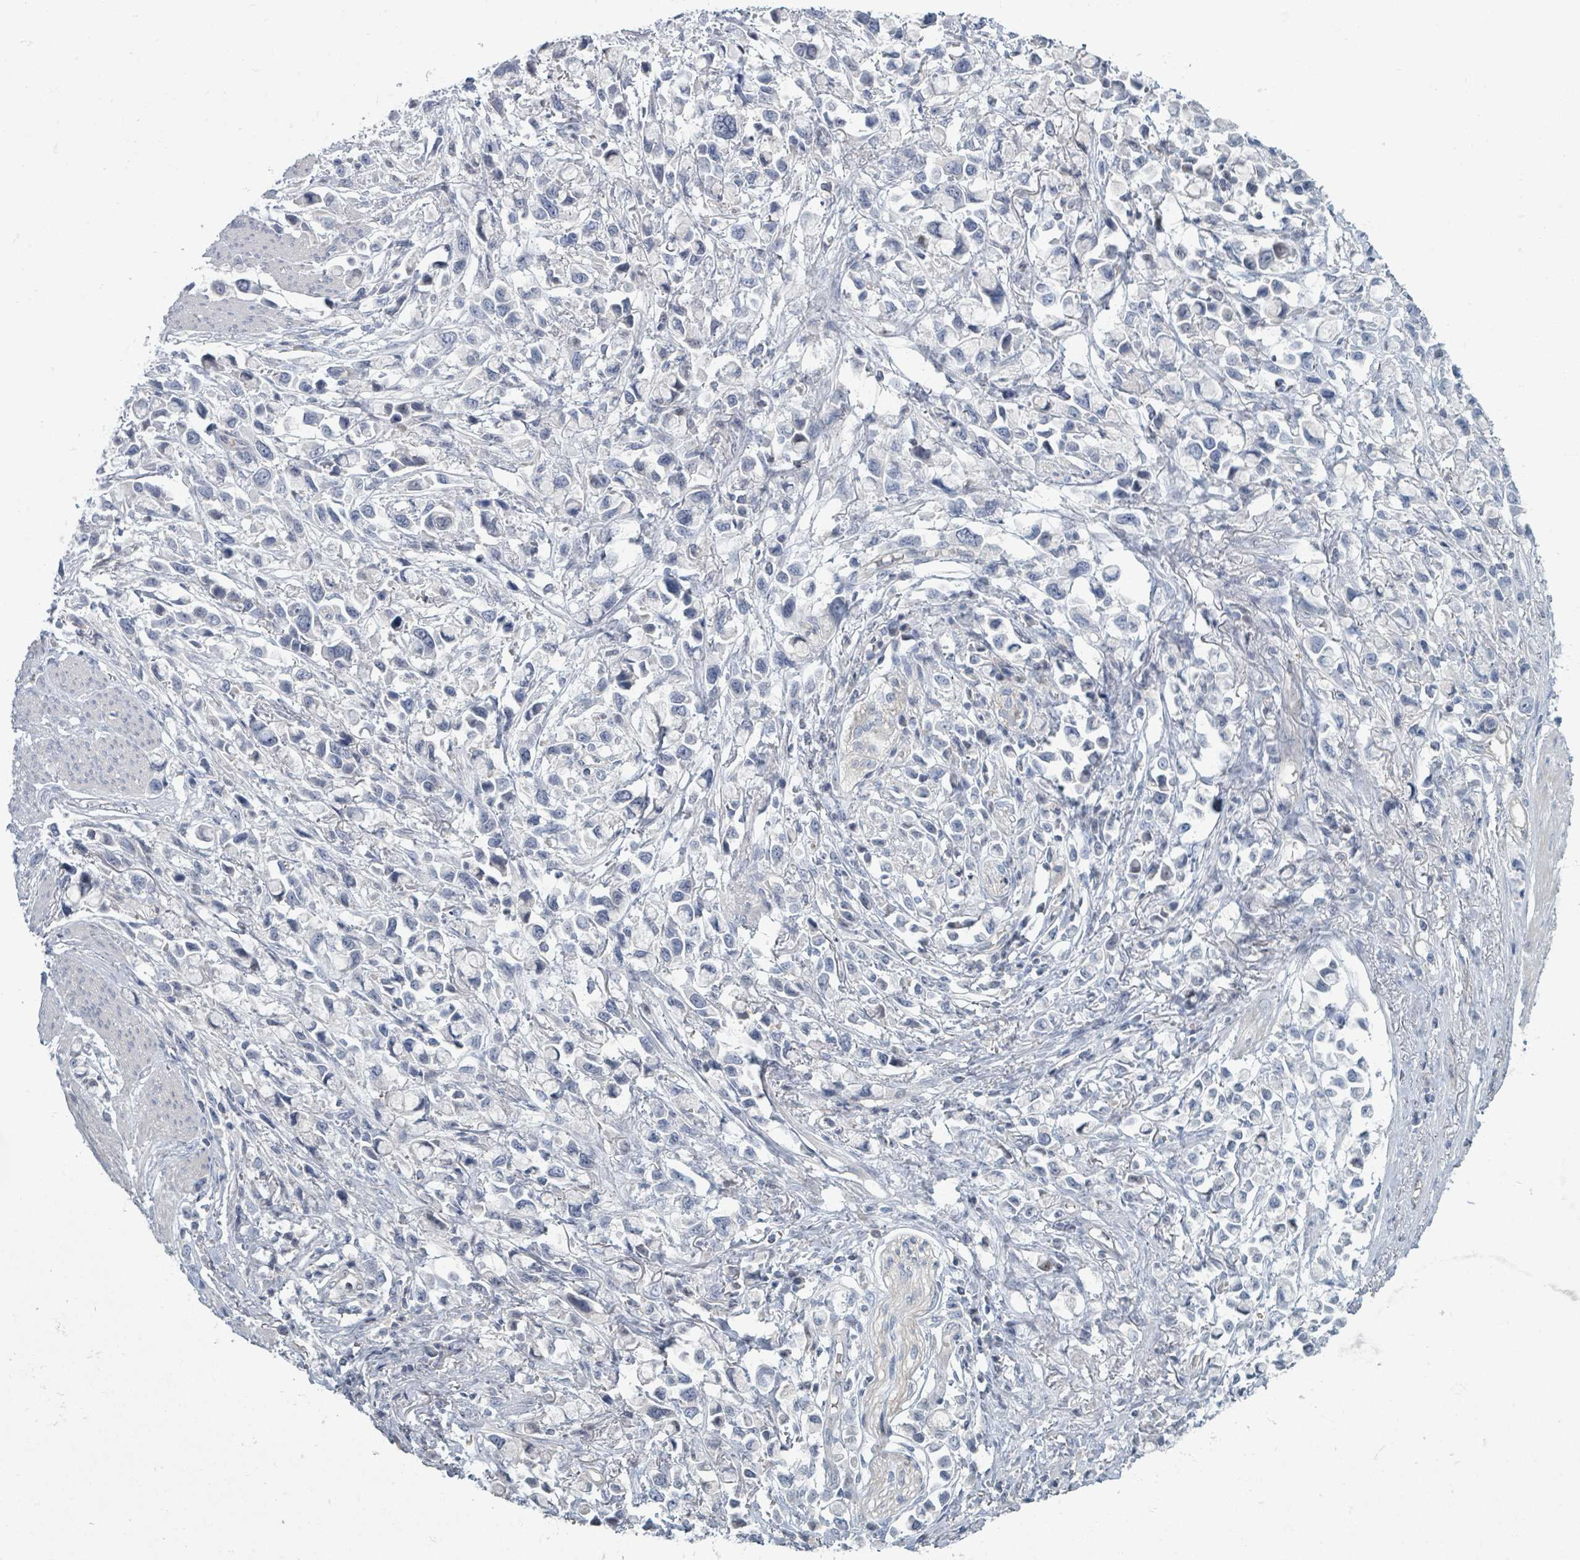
{"staining": {"intensity": "negative", "quantity": "none", "location": "none"}, "tissue": "stomach cancer", "cell_type": "Tumor cells", "image_type": "cancer", "snomed": [{"axis": "morphology", "description": "Adenocarcinoma, NOS"}, {"axis": "topography", "description": "Stomach"}], "caption": "Immunohistochemistry (IHC) of human adenocarcinoma (stomach) reveals no expression in tumor cells.", "gene": "SLC25A45", "patient": {"sex": "female", "age": 81}}